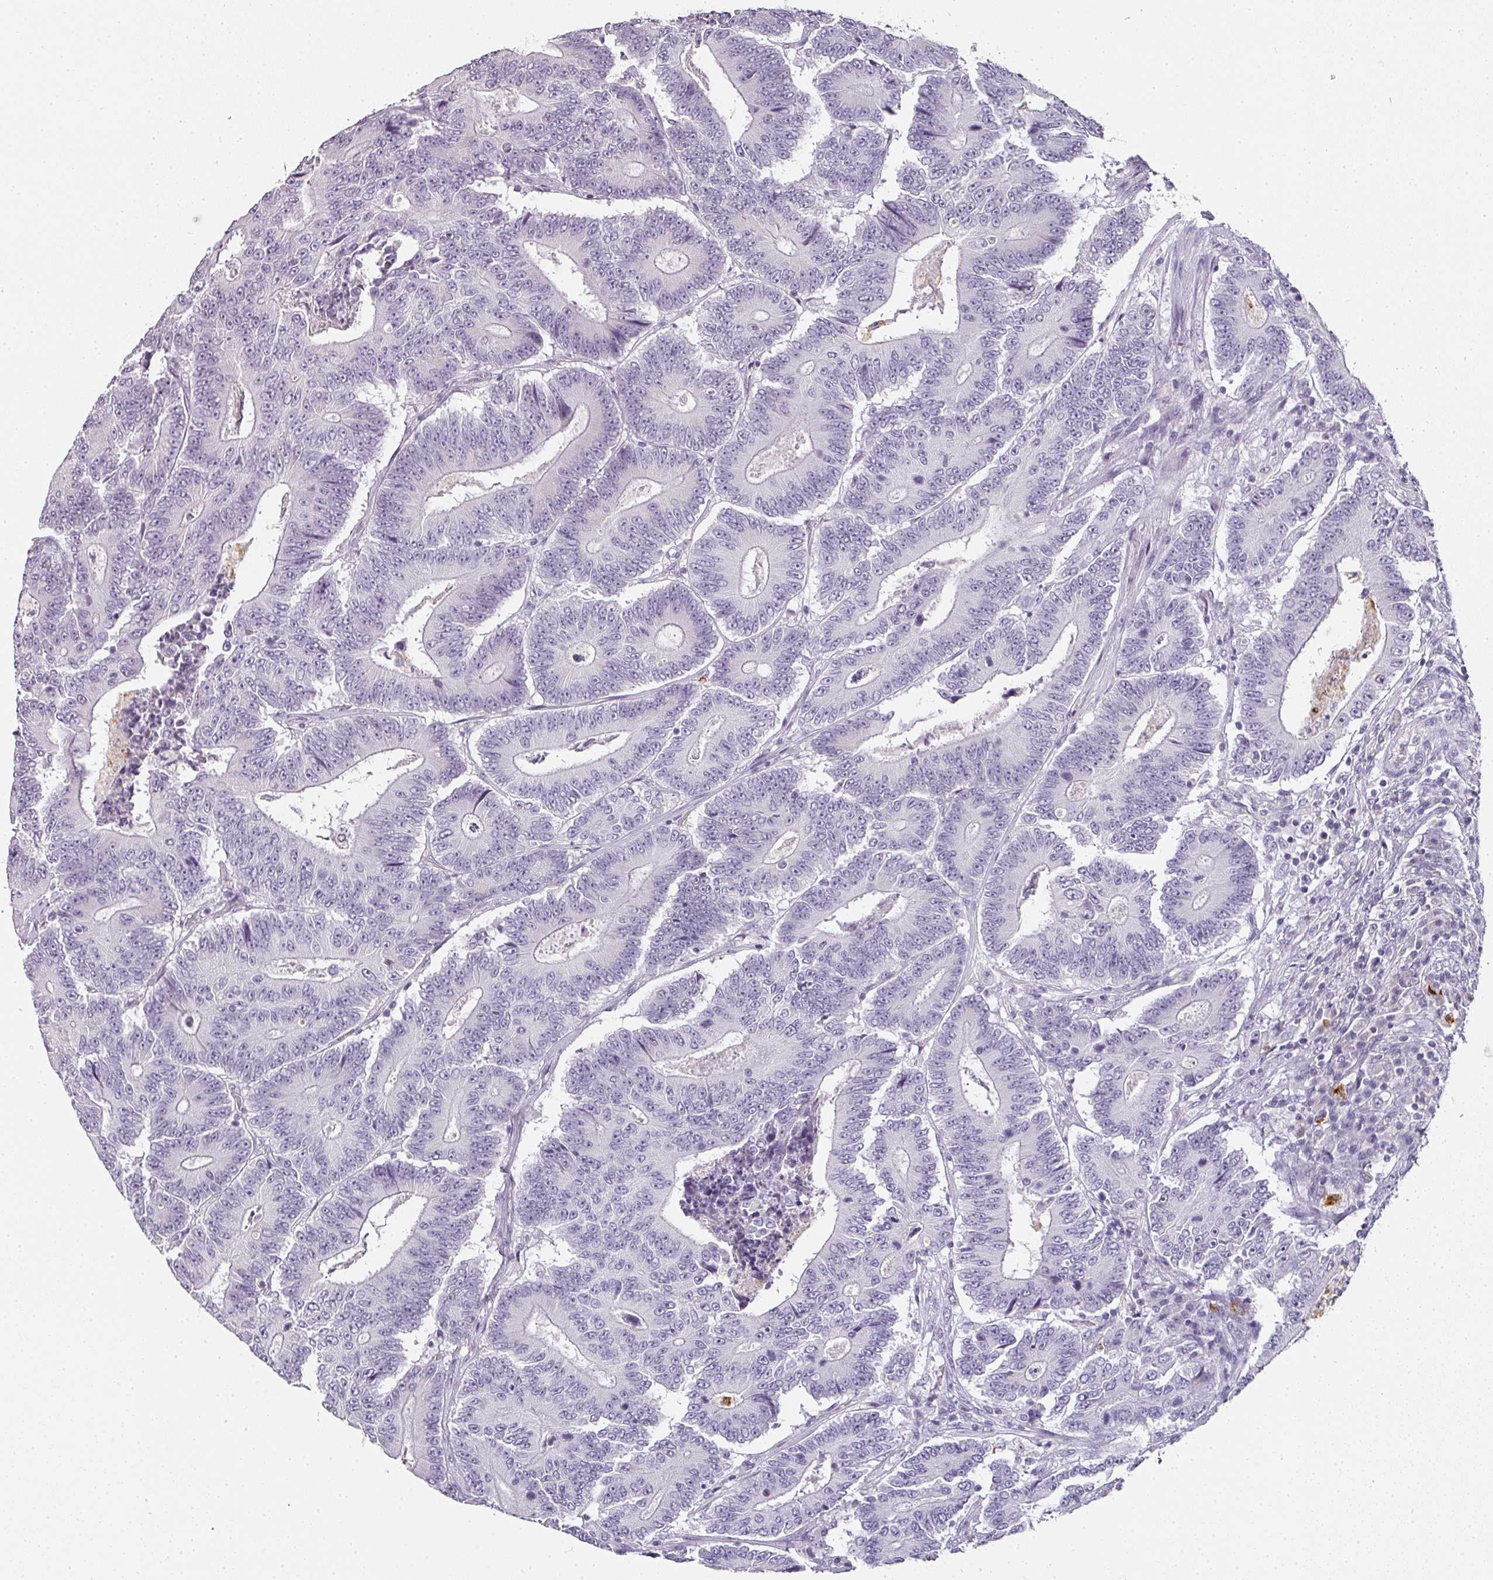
{"staining": {"intensity": "negative", "quantity": "none", "location": "none"}, "tissue": "colorectal cancer", "cell_type": "Tumor cells", "image_type": "cancer", "snomed": [{"axis": "morphology", "description": "Adenocarcinoma, NOS"}, {"axis": "topography", "description": "Colon"}], "caption": "An immunohistochemistry image of colorectal adenocarcinoma is shown. There is no staining in tumor cells of colorectal adenocarcinoma.", "gene": "CAMP", "patient": {"sex": "male", "age": 83}}